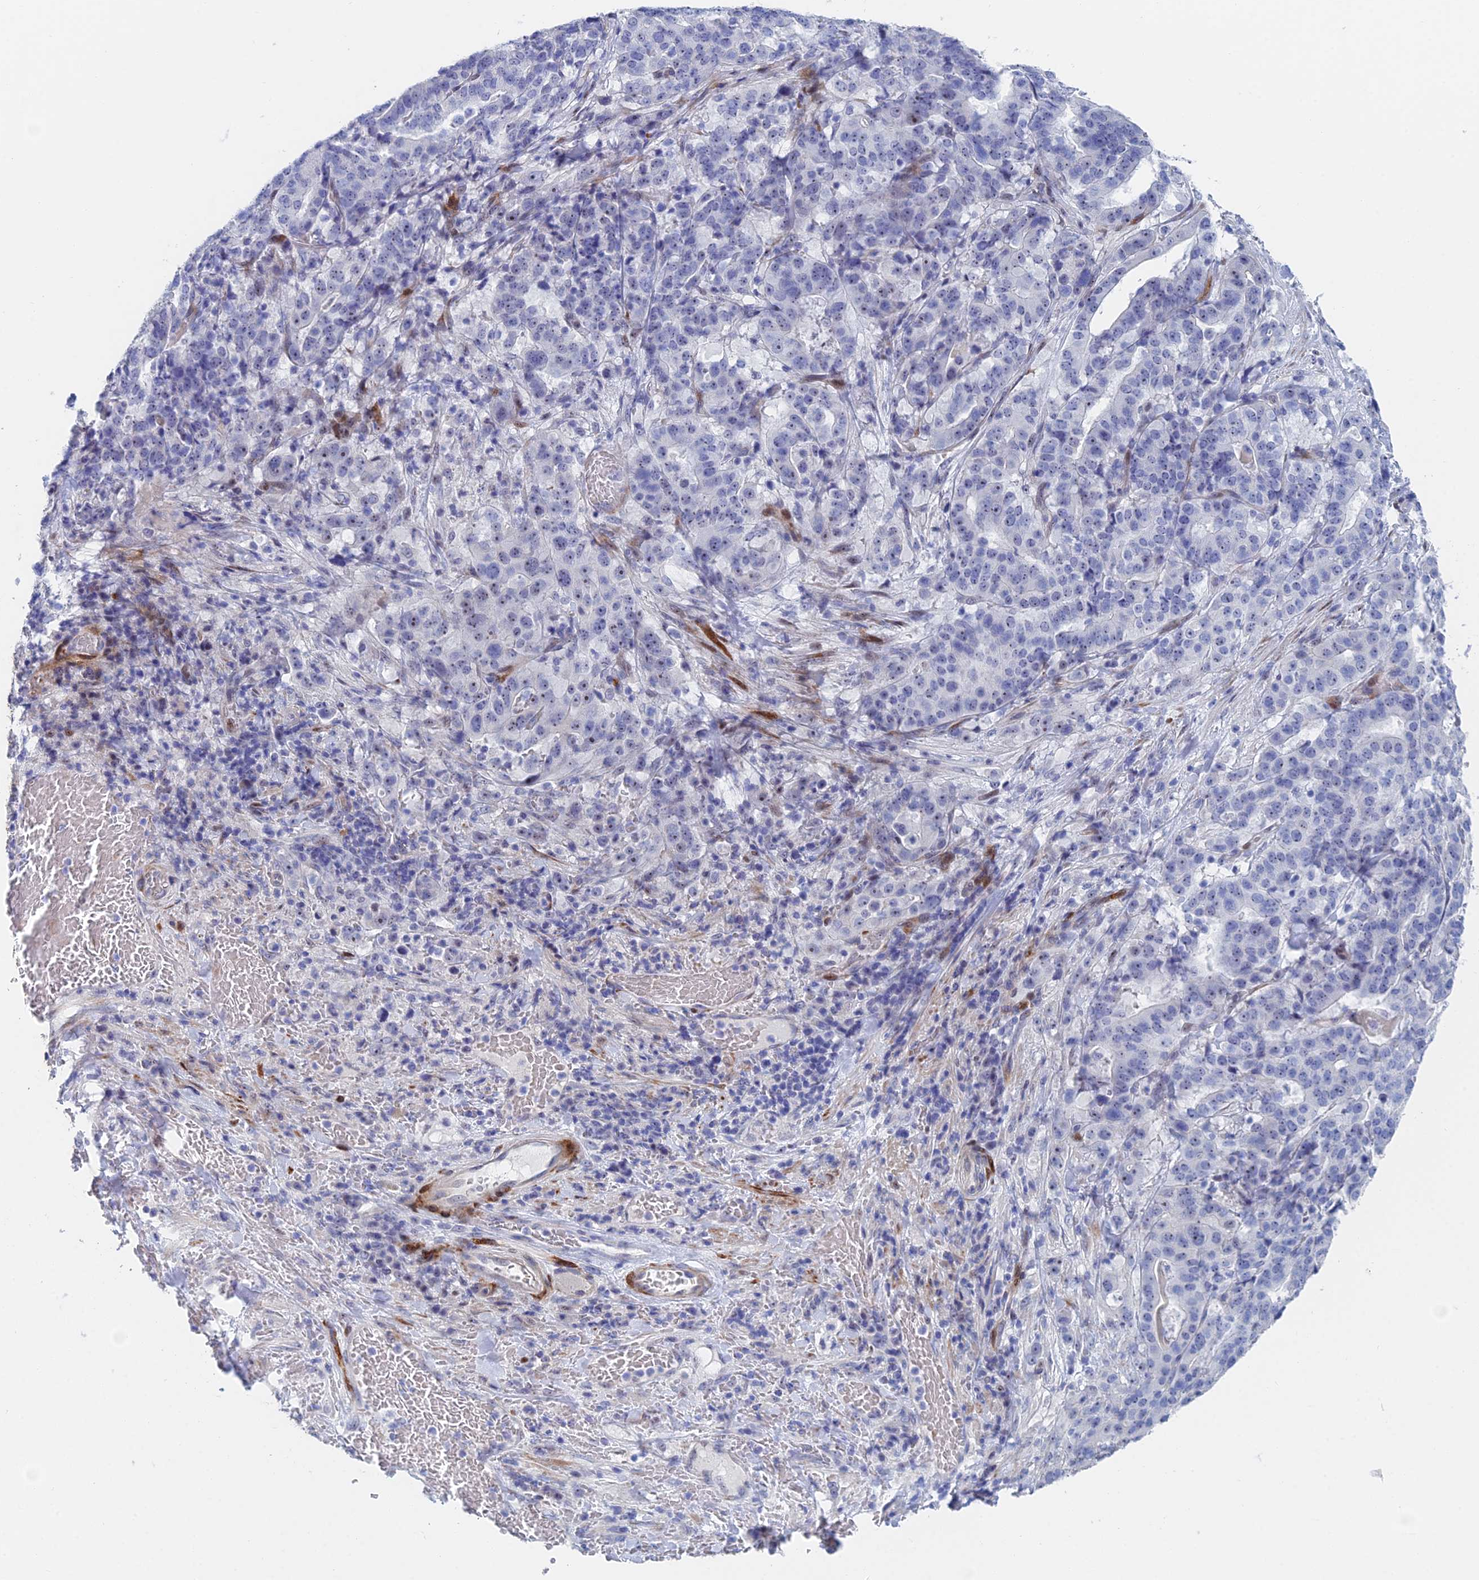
{"staining": {"intensity": "negative", "quantity": "none", "location": "none"}, "tissue": "stomach cancer", "cell_type": "Tumor cells", "image_type": "cancer", "snomed": [{"axis": "morphology", "description": "Adenocarcinoma, NOS"}, {"axis": "topography", "description": "Stomach"}], "caption": "A micrograph of stomach cancer (adenocarcinoma) stained for a protein reveals no brown staining in tumor cells.", "gene": "DRGX", "patient": {"sex": "male", "age": 48}}